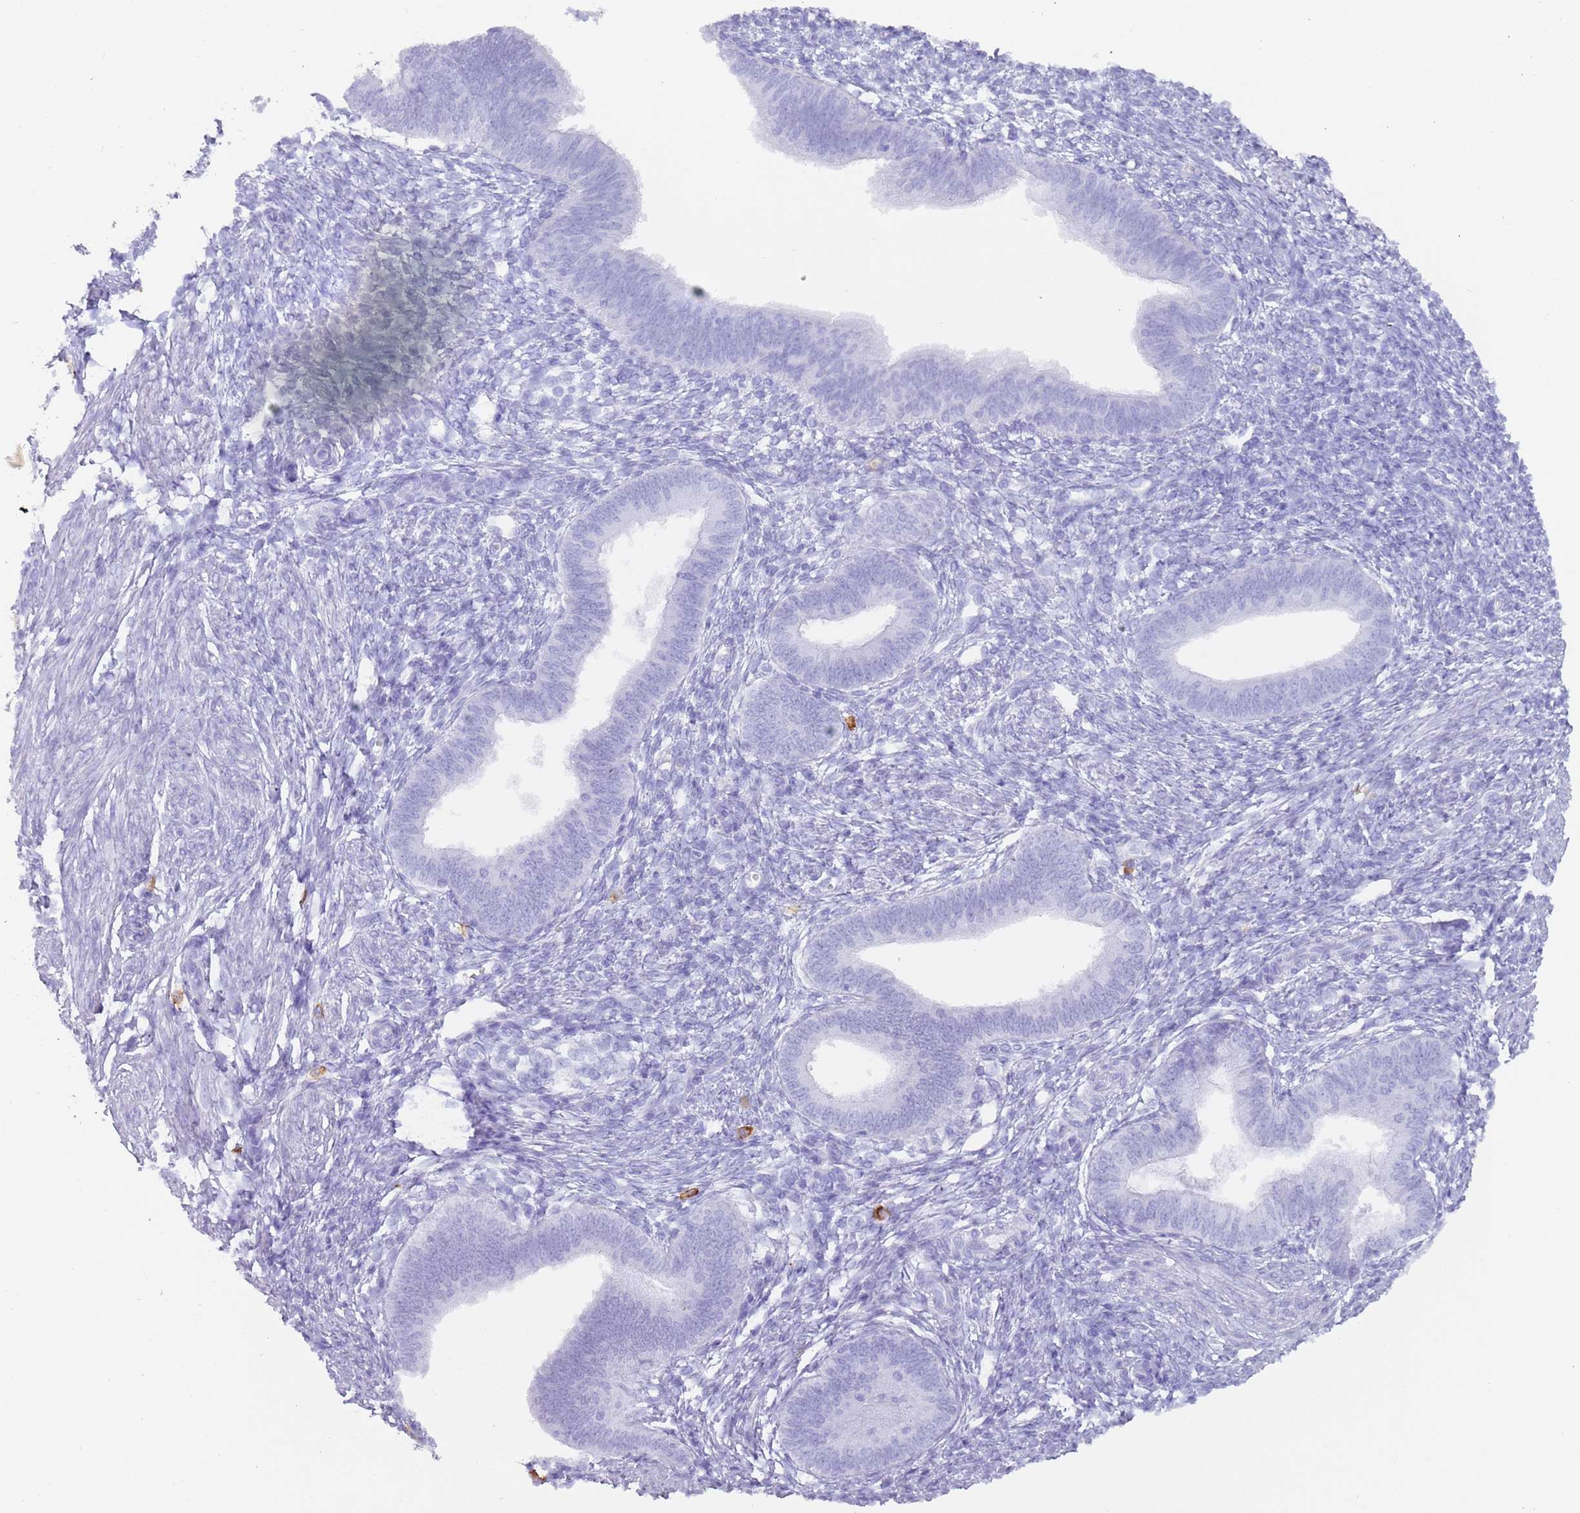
{"staining": {"intensity": "negative", "quantity": "none", "location": "none"}, "tissue": "endometrium", "cell_type": "Cells in endometrial stroma", "image_type": "normal", "snomed": [{"axis": "morphology", "description": "Normal tissue, NOS"}, {"axis": "topography", "description": "Endometrium"}], "caption": "Immunohistochemistry (IHC) of unremarkable human endometrium reveals no expression in cells in endometrial stroma.", "gene": "MYADML2", "patient": {"sex": "female", "age": 46}}